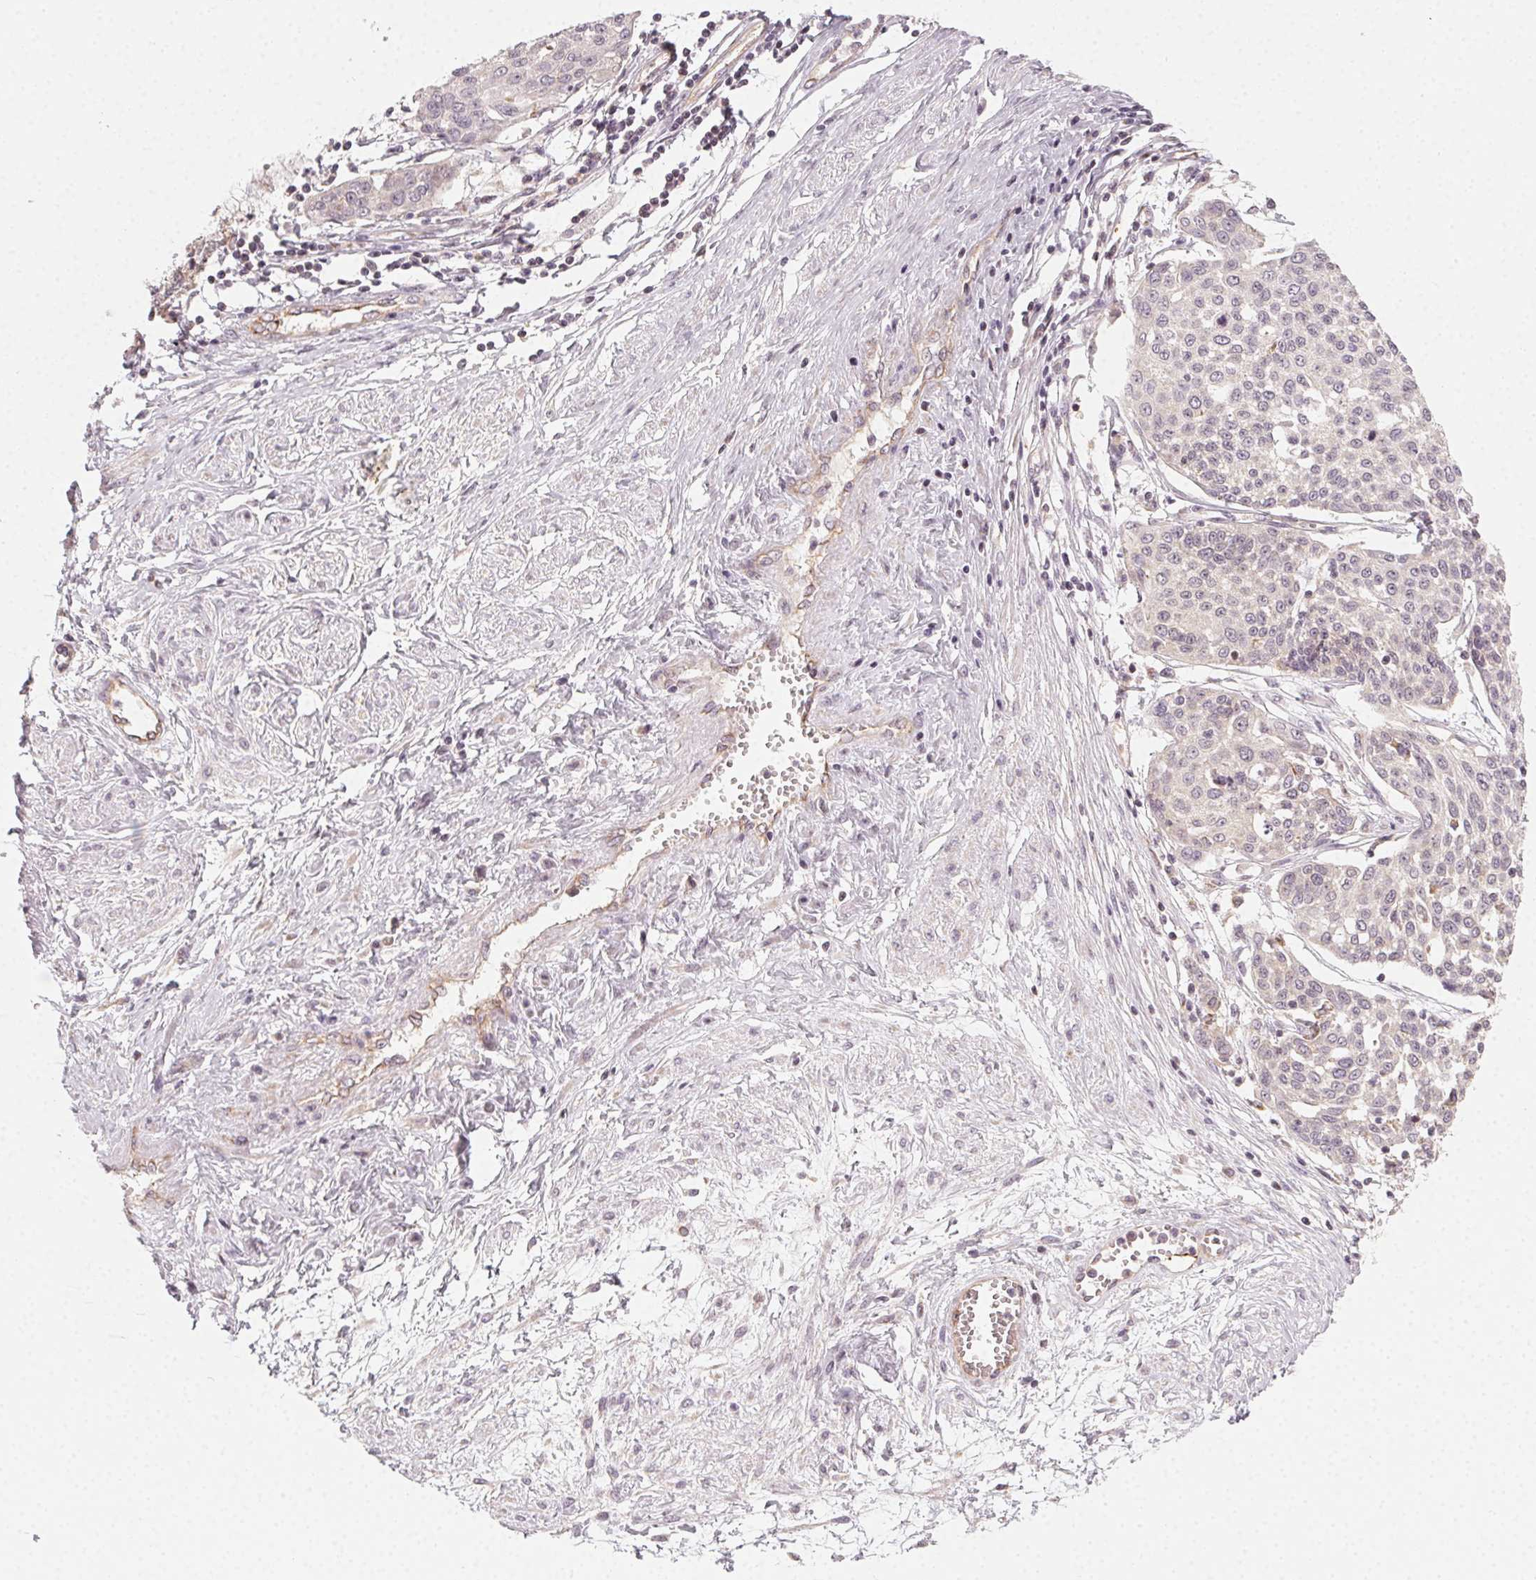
{"staining": {"intensity": "negative", "quantity": "none", "location": "none"}, "tissue": "cervical cancer", "cell_type": "Tumor cells", "image_type": "cancer", "snomed": [{"axis": "morphology", "description": "Squamous cell carcinoma, NOS"}, {"axis": "topography", "description": "Cervix"}], "caption": "An IHC image of squamous cell carcinoma (cervical) is shown. There is no staining in tumor cells of squamous cell carcinoma (cervical).", "gene": "NCOA4", "patient": {"sex": "female", "age": 34}}